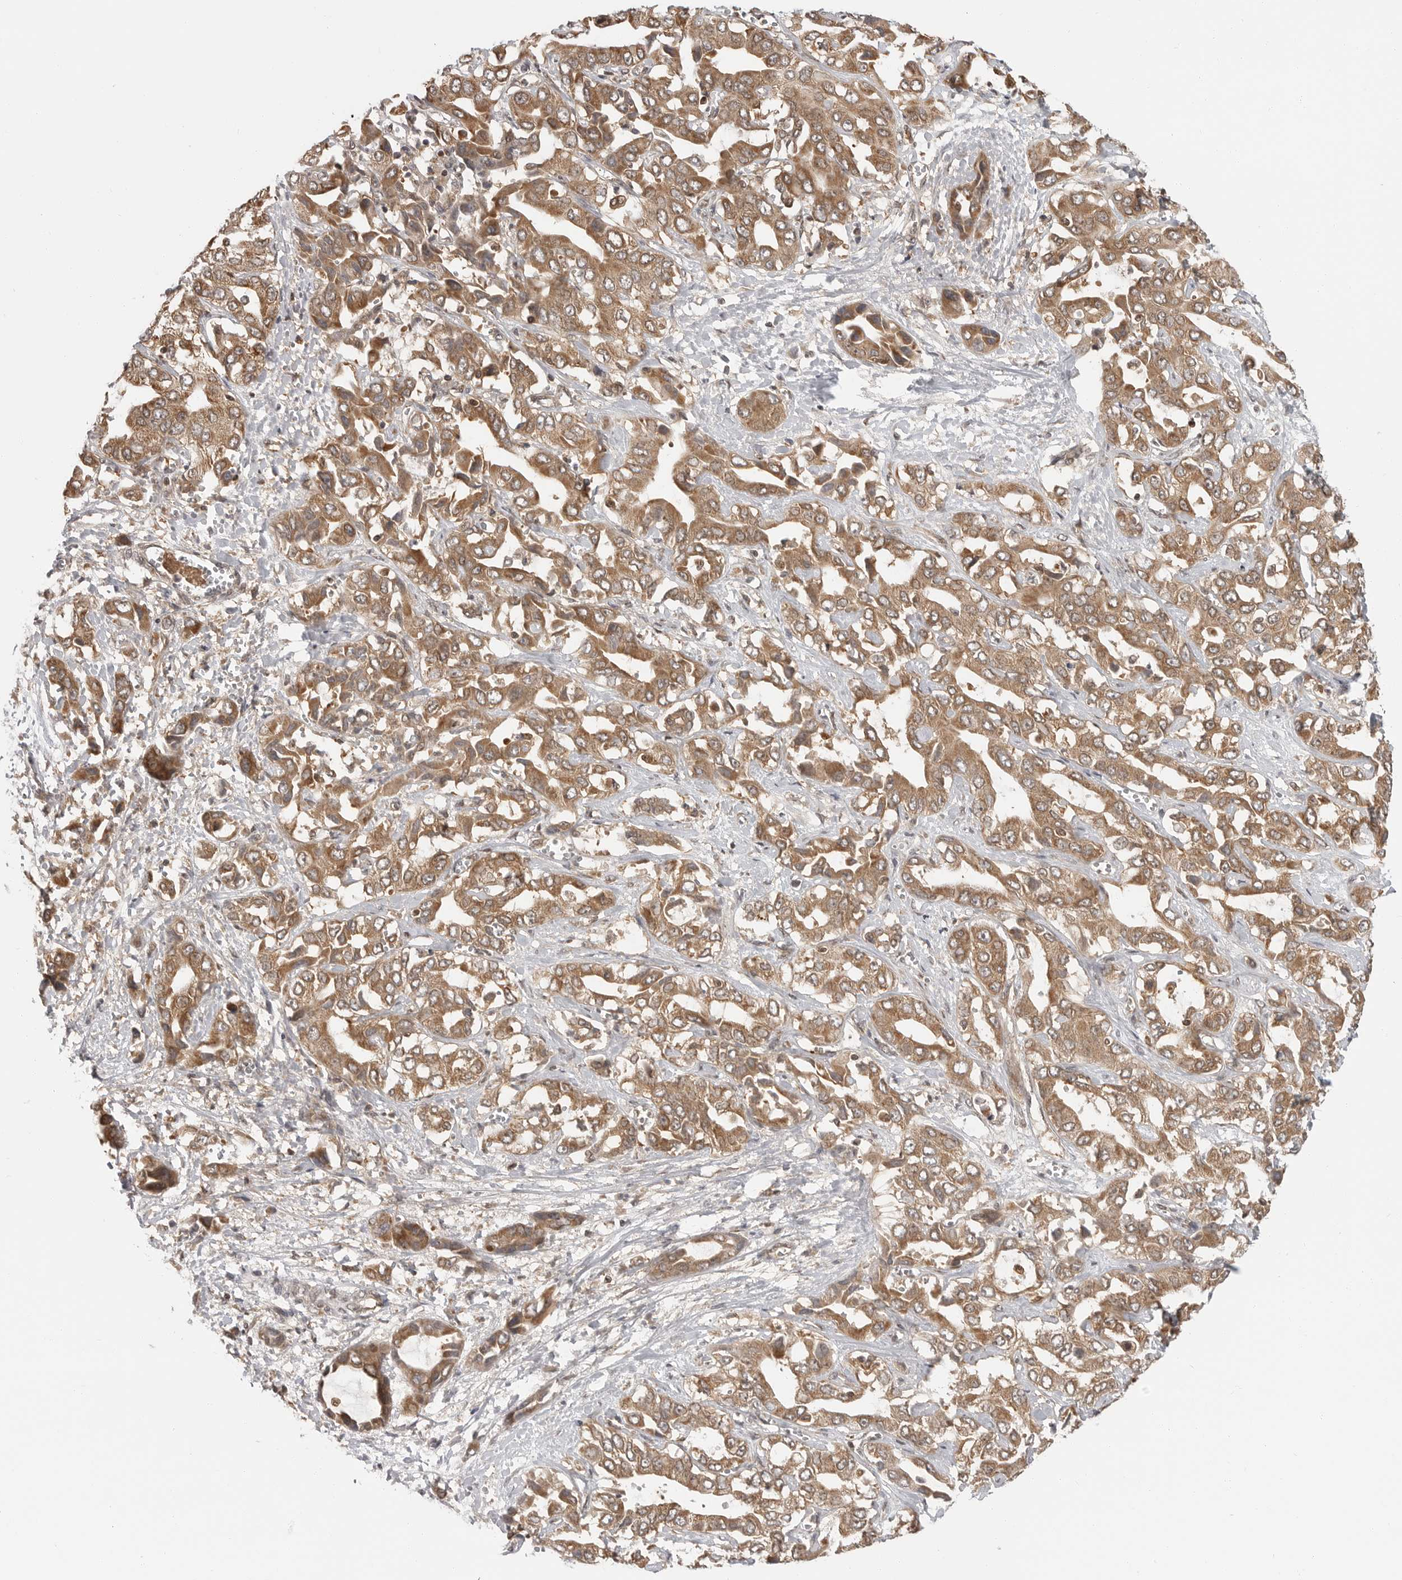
{"staining": {"intensity": "moderate", "quantity": ">75%", "location": "cytoplasmic/membranous"}, "tissue": "liver cancer", "cell_type": "Tumor cells", "image_type": "cancer", "snomed": [{"axis": "morphology", "description": "Cholangiocarcinoma"}, {"axis": "topography", "description": "Liver"}], "caption": "The immunohistochemical stain labels moderate cytoplasmic/membranous staining in tumor cells of cholangiocarcinoma (liver) tissue.", "gene": "SZRD1", "patient": {"sex": "female", "age": 52}}